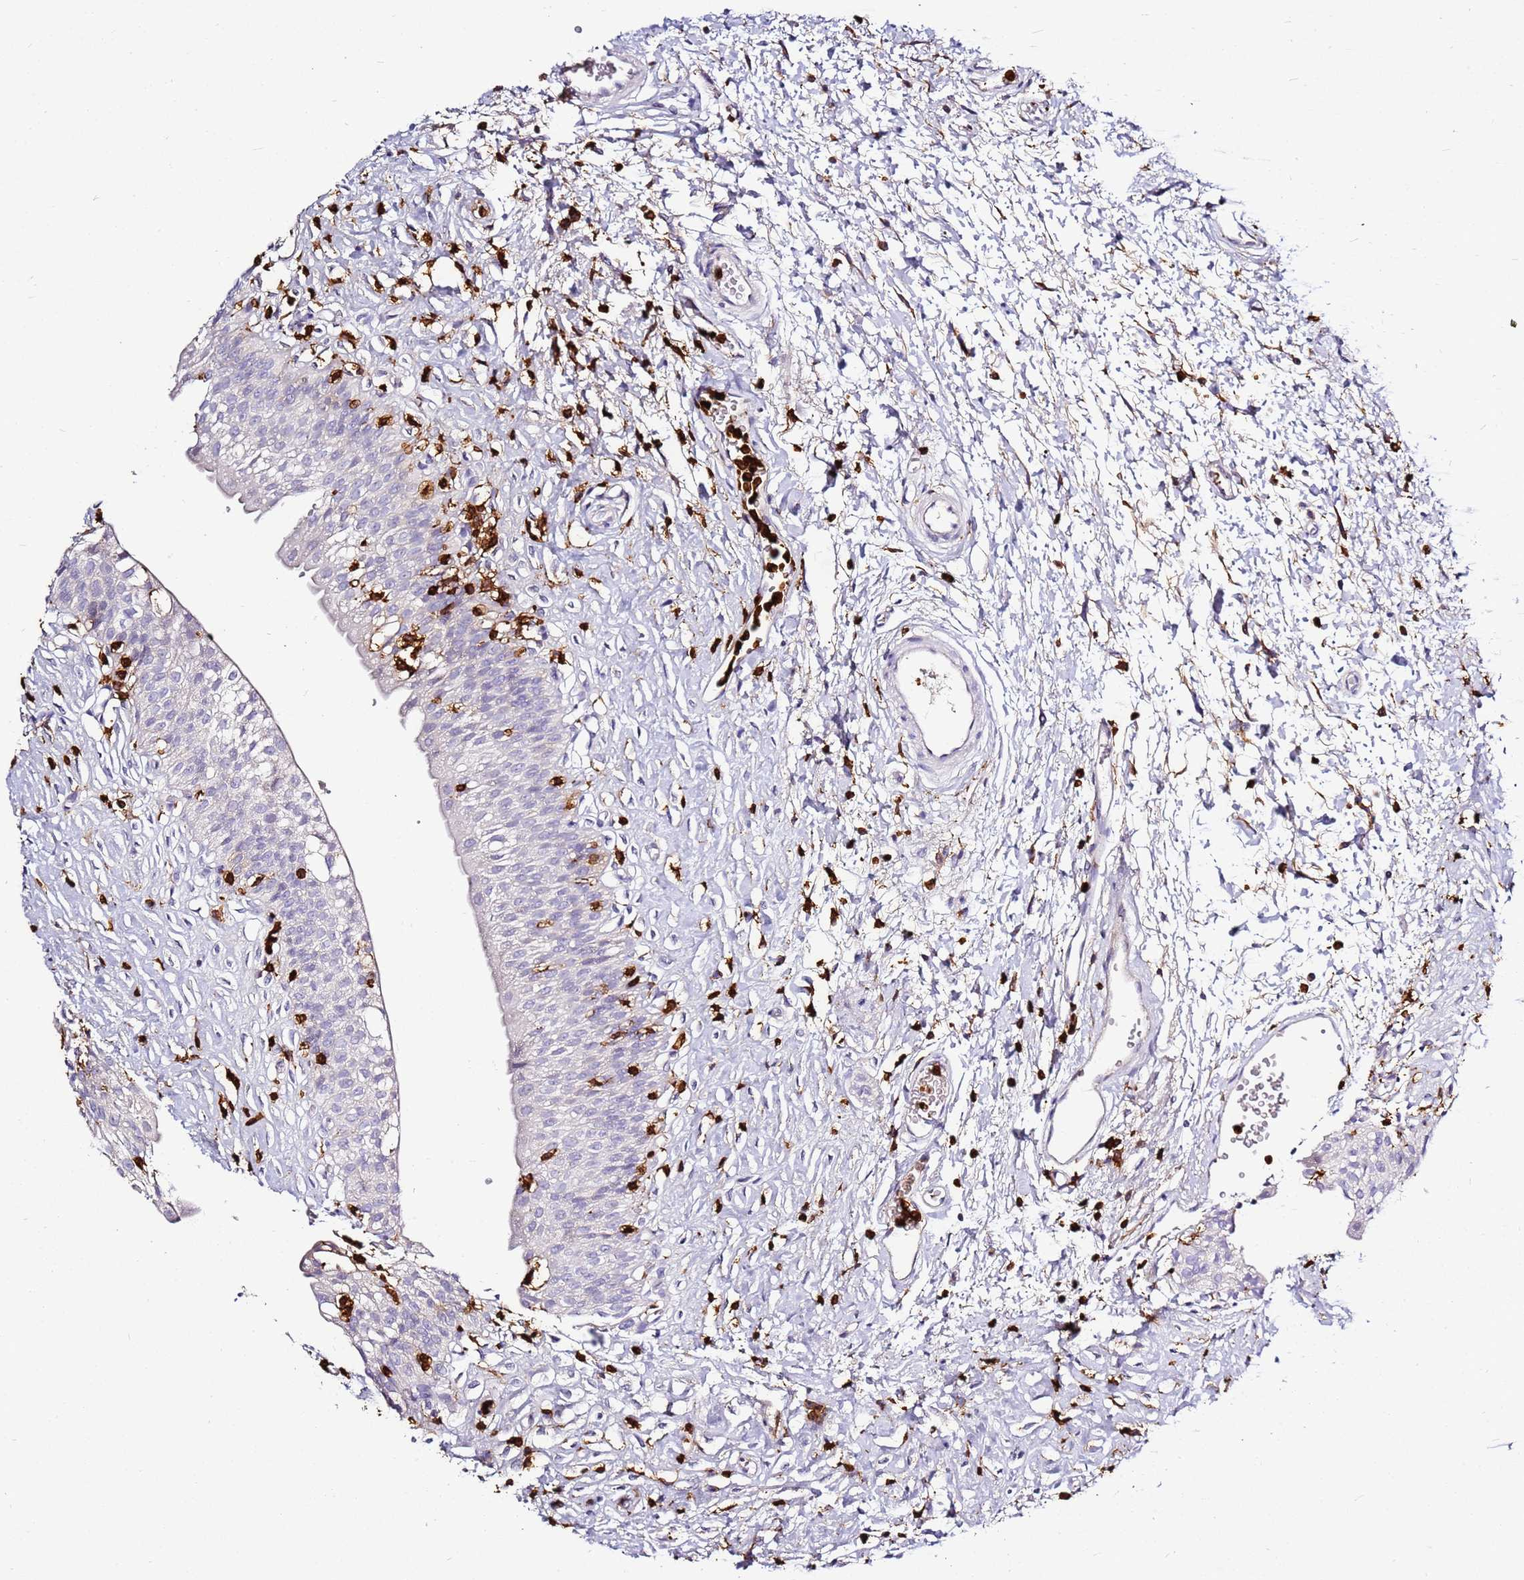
{"staining": {"intensity": "negative", "quantity": "none", "location": "none"}, "tissue": "urinary bladder", "cell_type": "Urothelial cells", "image_type": "normal", "snomed": [{"axis": "morphology", "description": "Normal tissue, NOS"}, {"axis": "topography", "description": "Urinary bladder"}], "caption": "This photomicrograph is of benign urinary bladder stained with IHC to label a protein in brown with the nuclei are counter-stained blue. There is no staining in urothelial cells.", "gene": "CORO1A", "patient": {"sex": "male", "age": 51}}